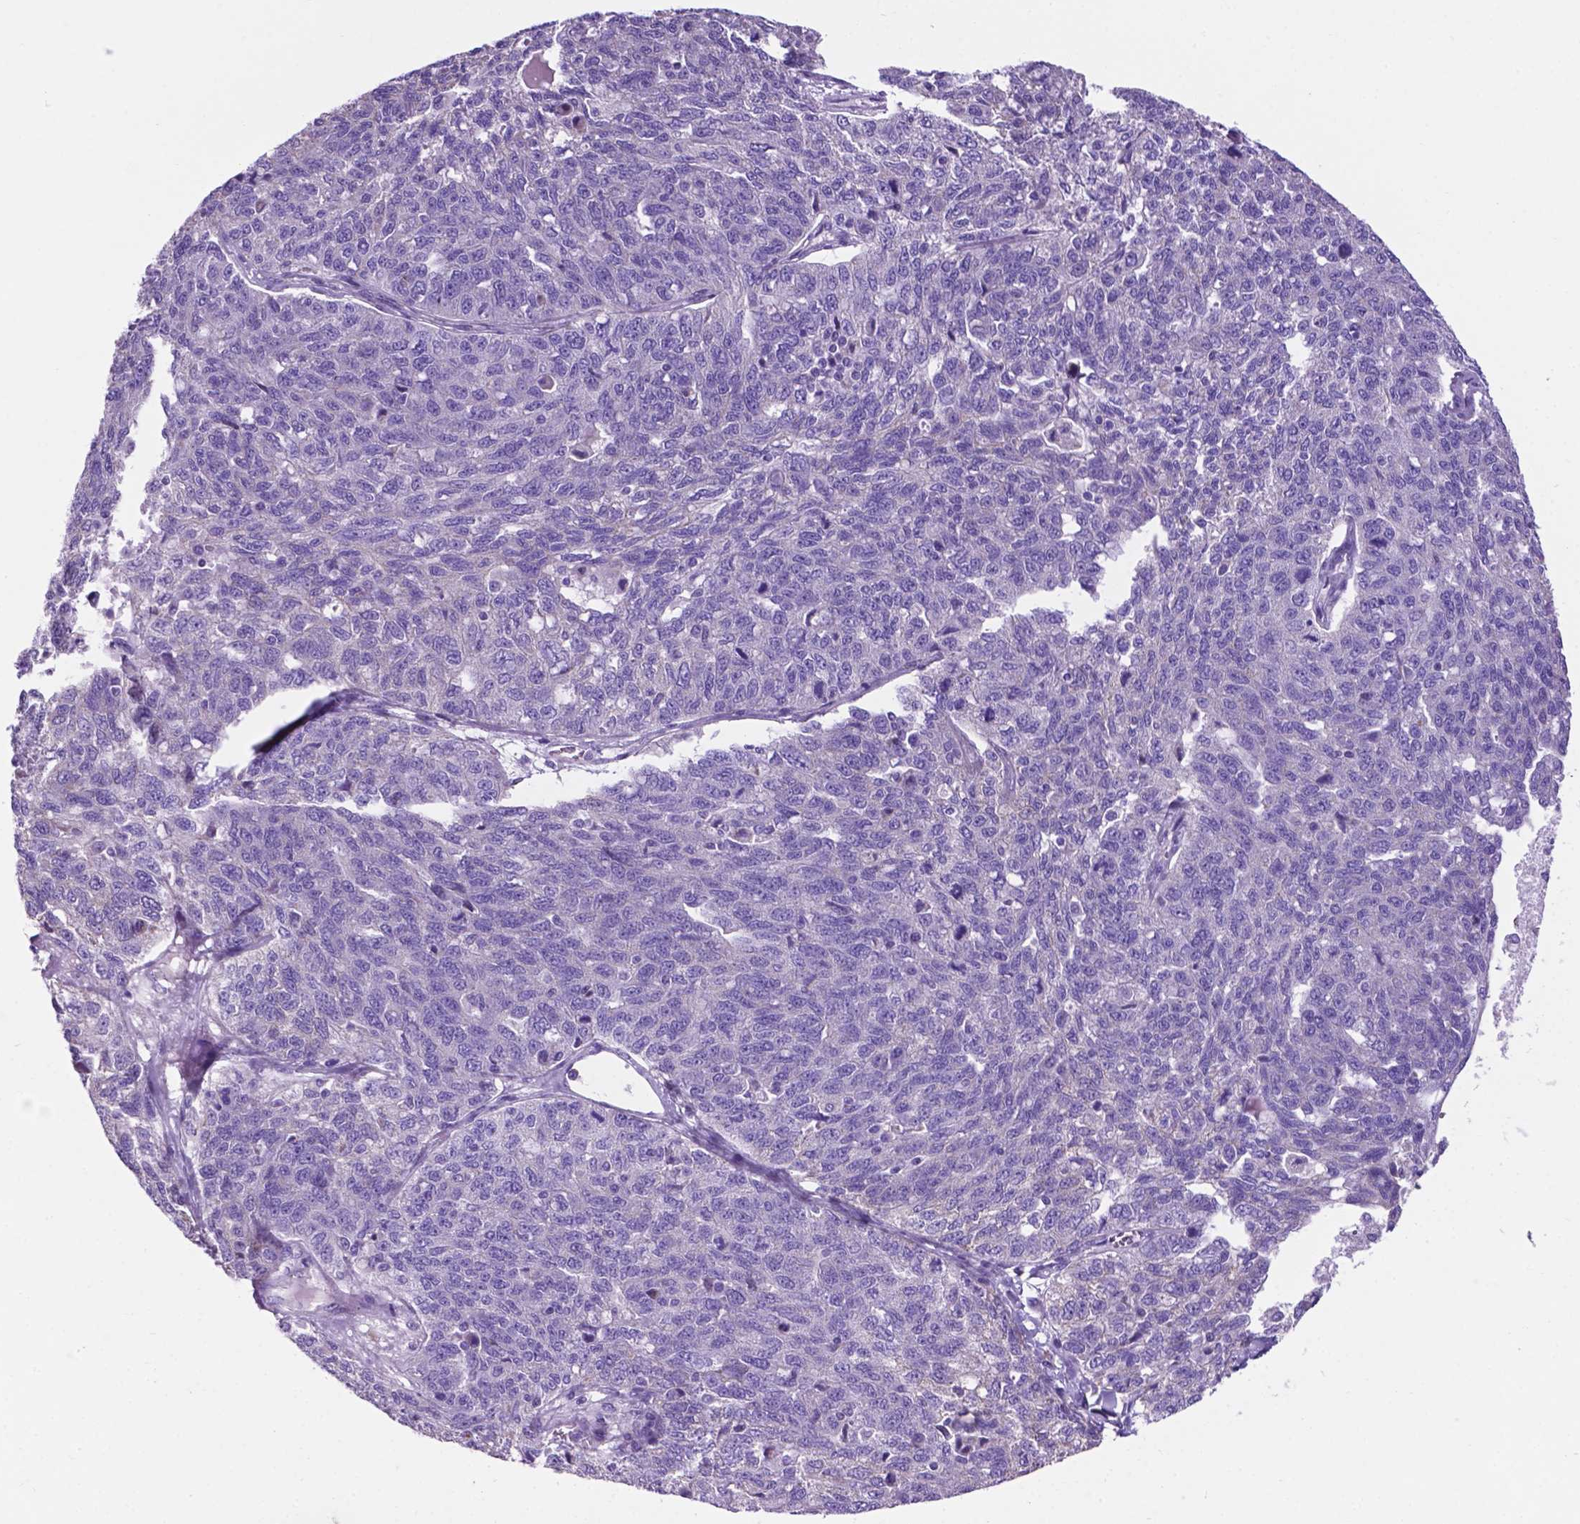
{"staining": {"intensity": "negative", "quantity": "none", "location": "none"}, "tissue": "ovarian cancer", "cell_type": "Tumor cells", "image_type": "cancer", "snomed": [{"axis": "morphology", "description": "Cystadenocarcinoma, serous, NOS"}, {"axis": "topography", "description": "Ovary"}], "caption": "This is a photomicrograph of IHC staining of ovarian serous cystadenocarcinoma, which shows no expression in tumor cells. (Stains: DAB (3,3'-diaminobenzidine) immunohistochemistry with hematoxylin counter stain, Microscopy: brightfield microscopy at high magnification).", "gene": "TMEM121B", "patient": {"sex": "female", "age": 71}}